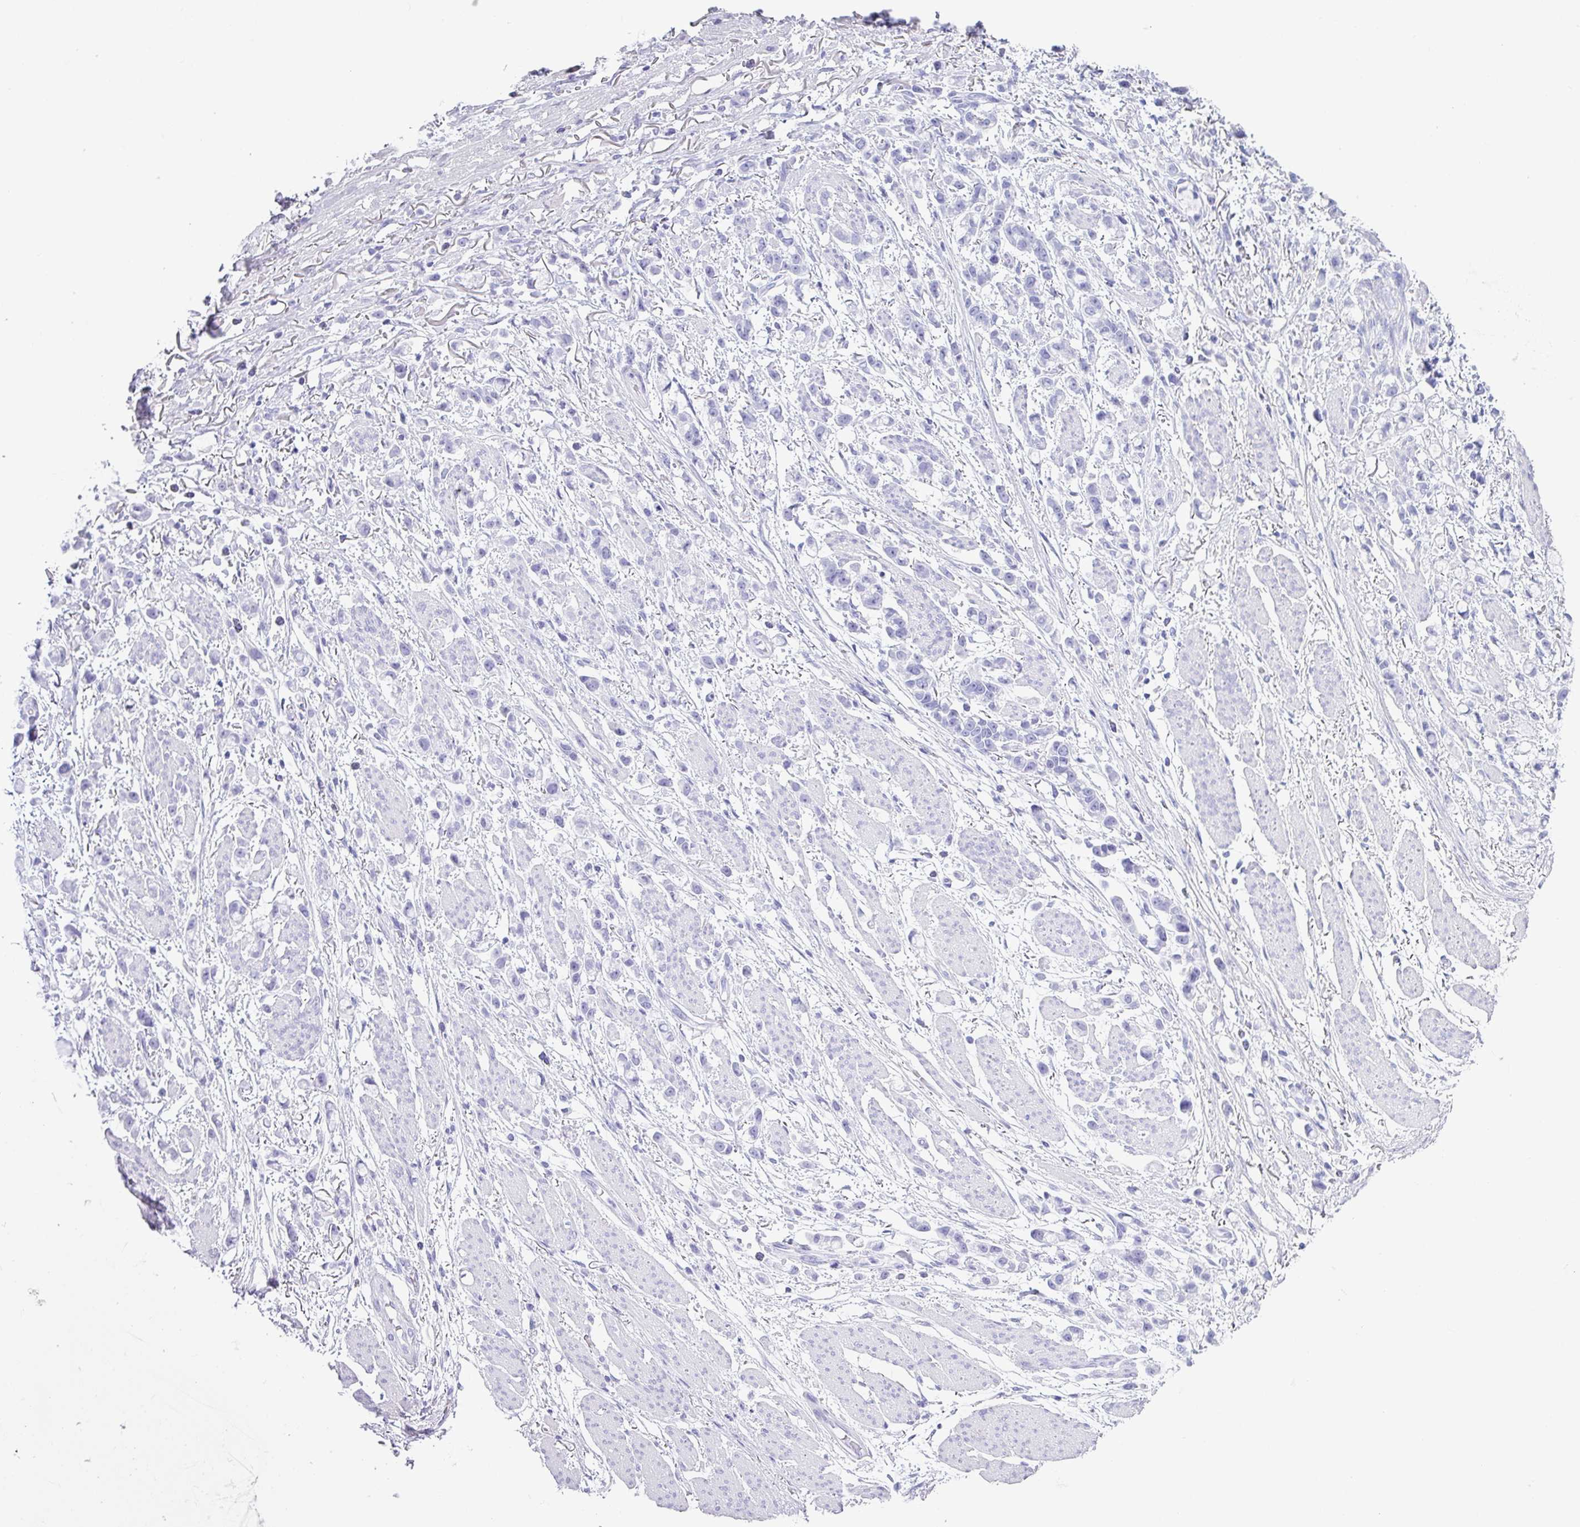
{"staining": {"intensity": "negative", "quantity": "none", "location": "none"}, "tissue": "stomach cancer", "cell_type": "Tumor cells", "image_type": "cancer", "snomed": [{"axis": "morphology", "description": "Adenocarcinoma, NOS"}, {"axis": "topography", "description": "Stomach"}], "caption": "An immunohistochemistry (IHC) image of stomach cancer is shown. There is no staining in tumor cells of stomach cancer.", "gene": "ABCC5", "patient": {"sex": "female", "age": 81}}